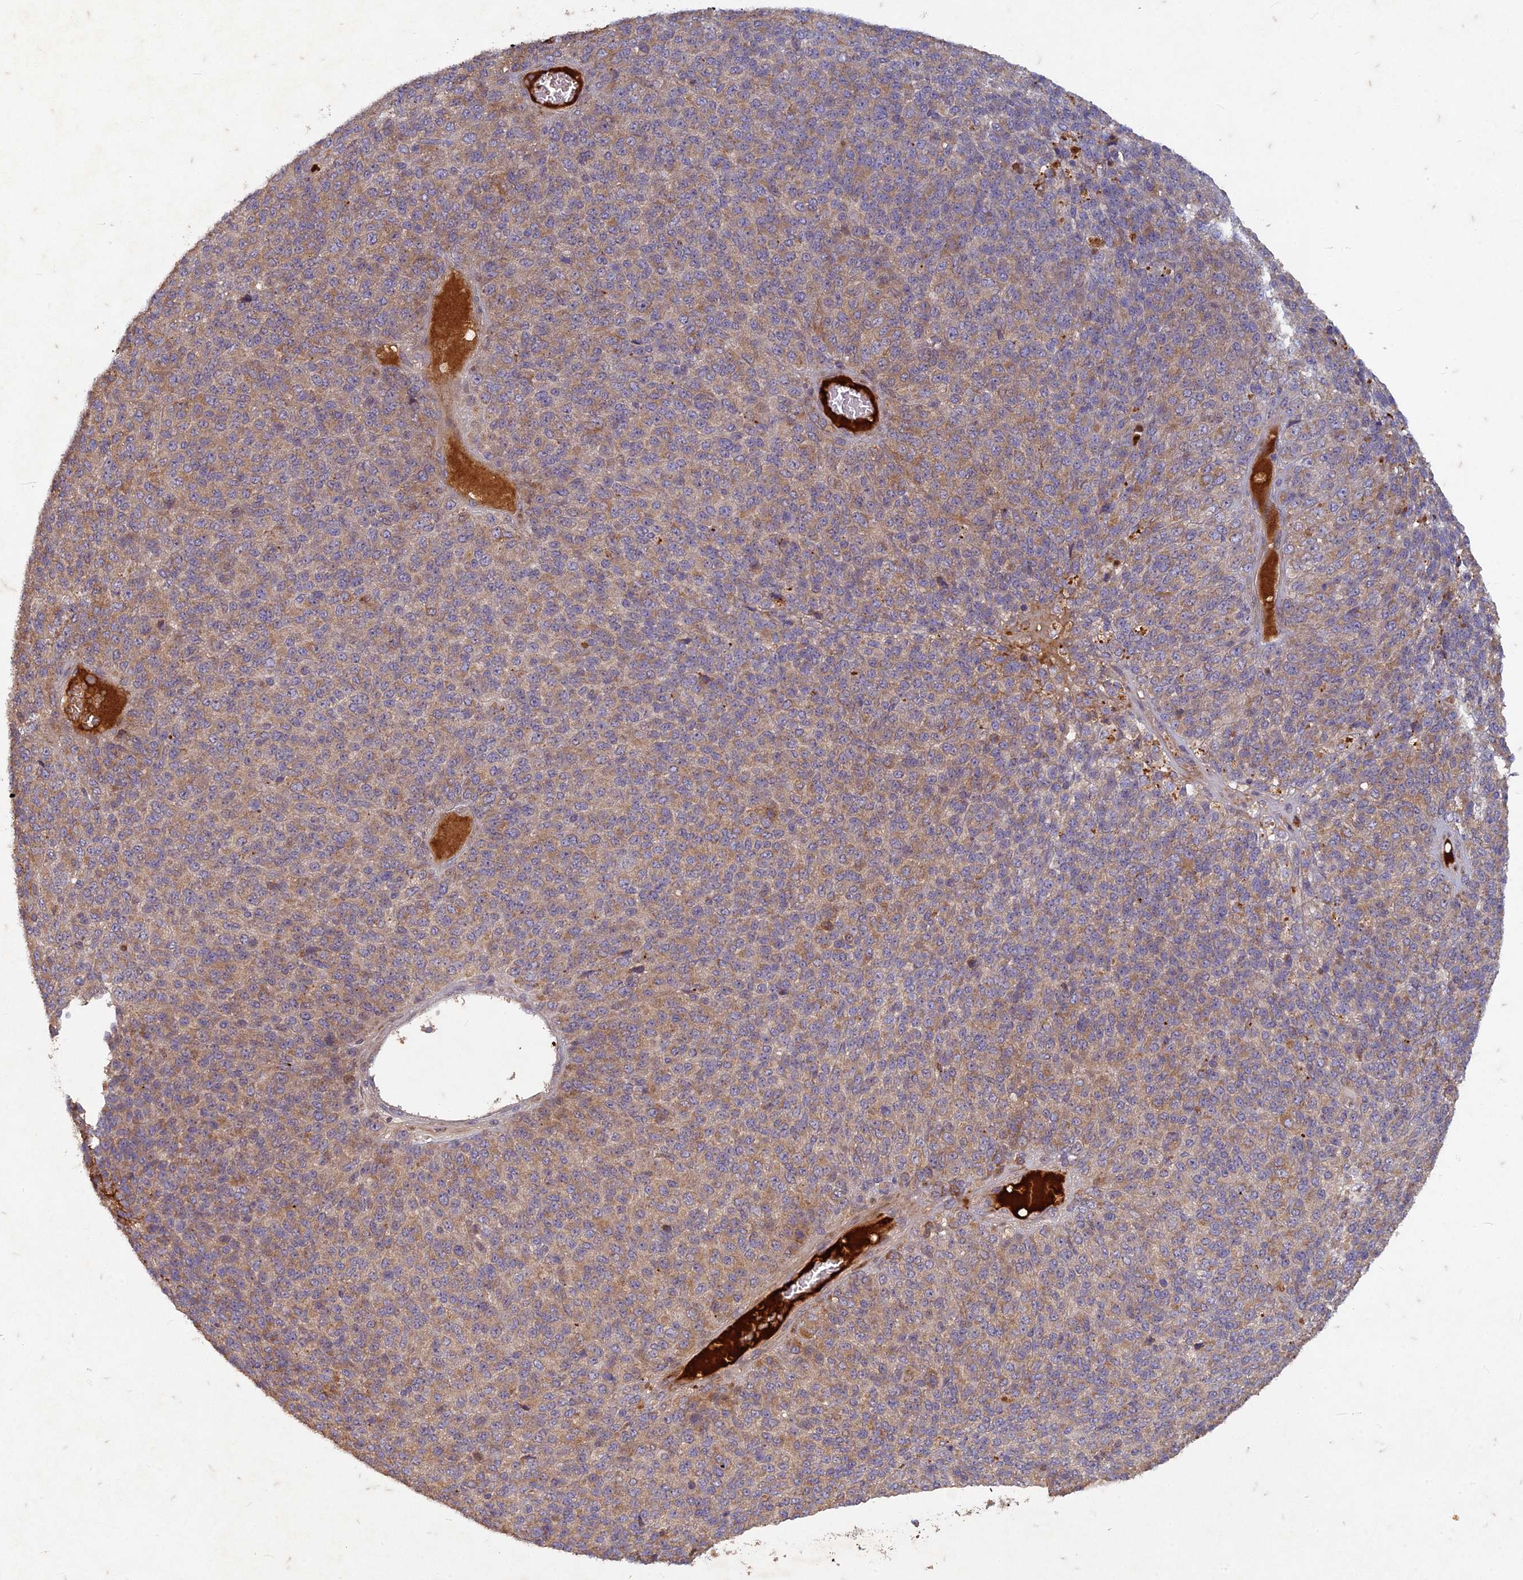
{"staining": {"intensity": "weak", "quantity": ">75%", "location": "cytoplasmic/membranous"}, "tissue": "melanoma", "cell_type": "Tumor cells", "image_type": "cancer", "snomed": [{"axis": "morphology", "description": "Malignant melanoma, Metastatic site"}, {"axis": "topography", "description": "Brain"}], "caption": "Protein expression by IHC displays weak cytoplasmic/membranous expression in approximately >75% of tumor cells in melanoma.", "gene": "TCF25", "patient": {"sex": "female", "age": 56}}